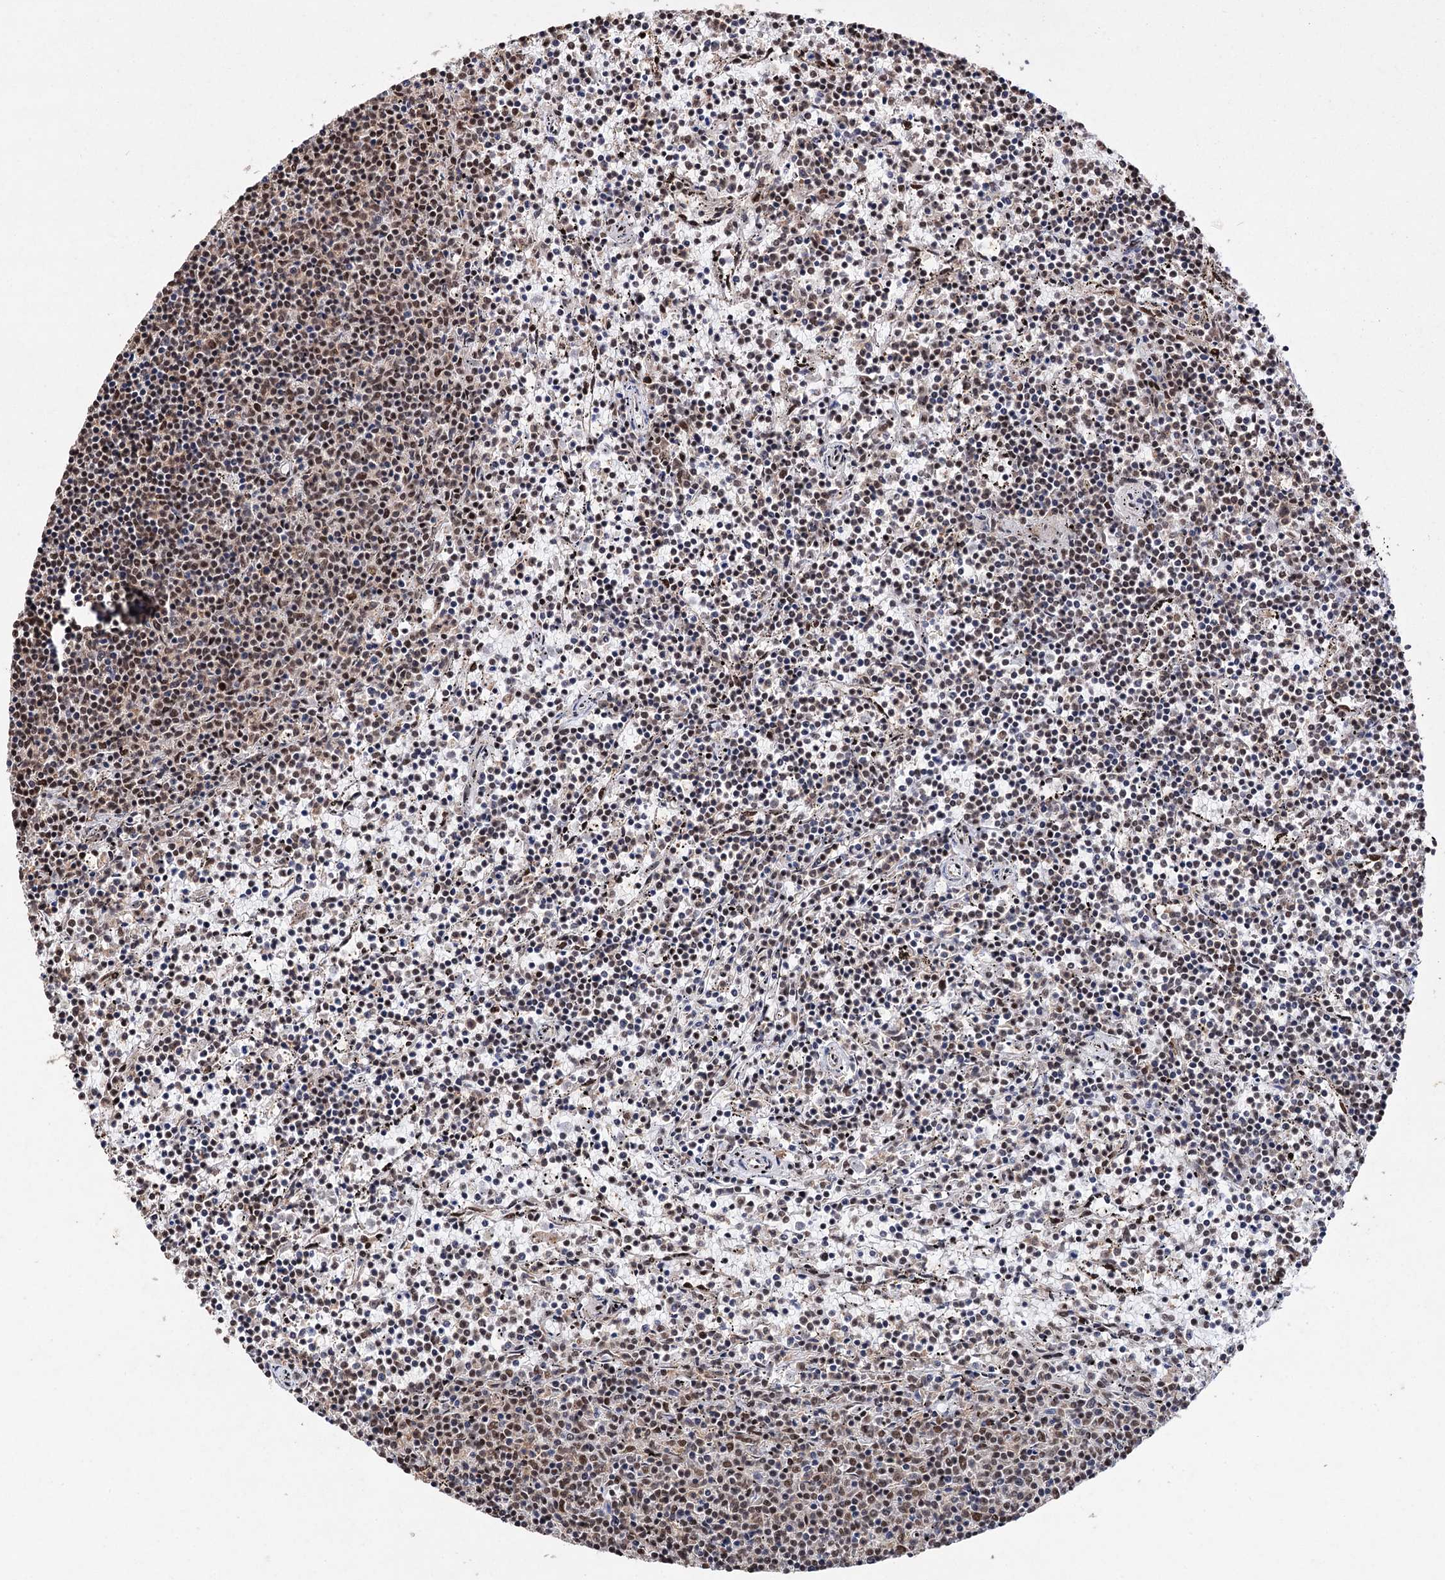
{"staining": {"intensity": "moderate", "quantity": "25%-75%", "location": "nuclear"}, "tissue": "lymphoma", "cell_type": "Tumor cells", "image_type": "cancer", "snomed": [{"axis": "morphology", "description": "Malignant lymphoma, non-Hodgkin's type, Low grade"}, {"axis": "topography", "description": "Spleen"}], "caption": "A brown stain shows moderate nuclear expression of a protein in human lymphoma tumor cells.", "gene": "MATR3", "patient": {"sex": "female", "age": 50}}